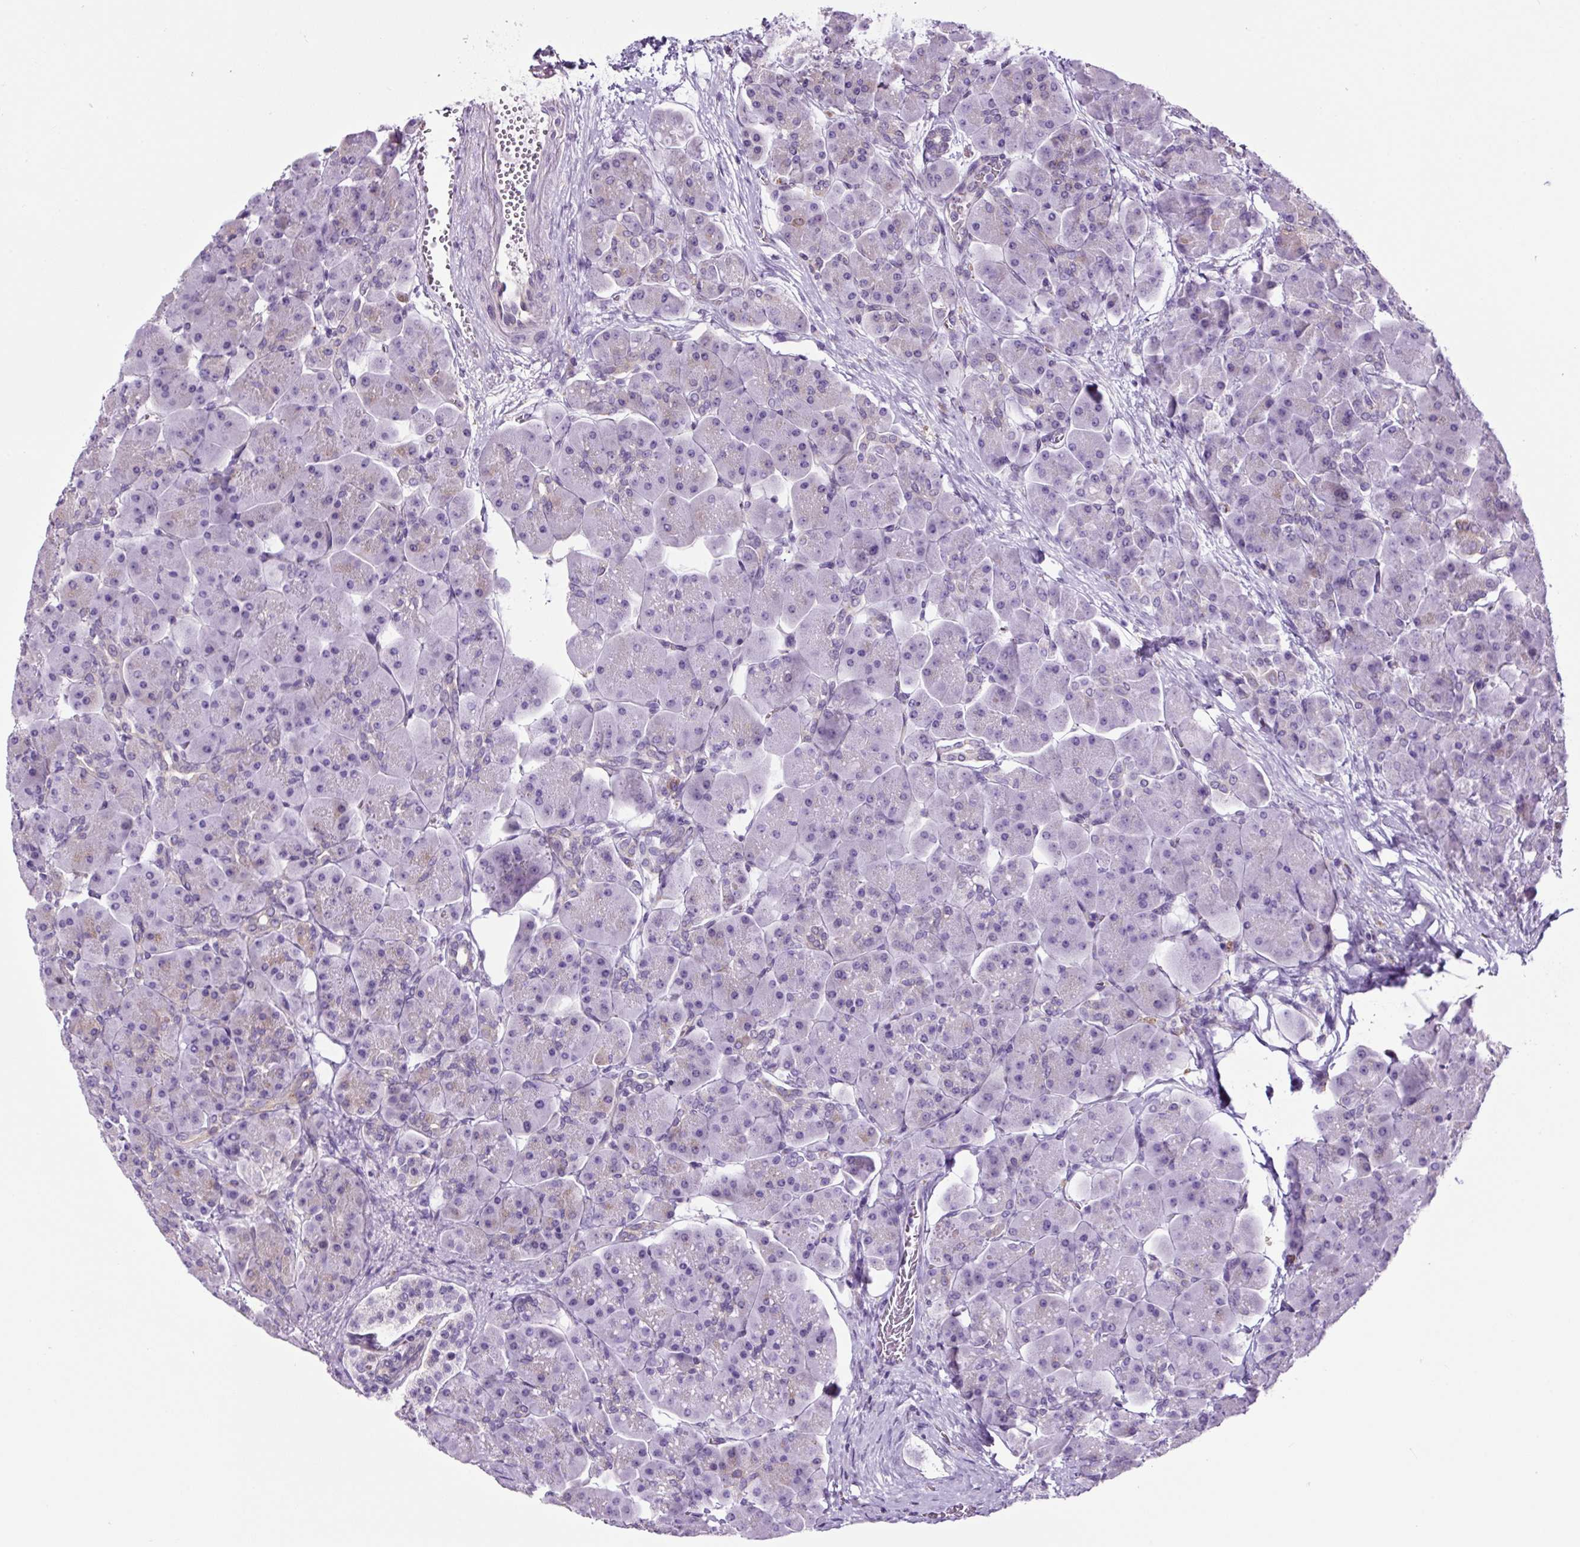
{"staining": {"intensity": "weak", "quantity": "25%-75%", "location": "cytoplasmic/membranous"}, "tissue": "pancreas", "cell_type": "Exocrine glandular cells", "image_type": "normal", "snomed": [{"axis": "morphology", "description": "Normal tissue, NOS"}, {"axis": "topography", "description": "Pancreas"}], "caption": "IHC (DAB (3,3'-diaminobenzidine)) staining of benign pancreas shows weak cytoplasmic/membranous protein staining in approximately 25%-75% of exocrine glandular cells. The staining was performed using DAB (3,3'-diaminobenzidine) to visualize the protein expression in brown, while the nuclei were stained in blue with hematoxylin (Magnification: 20x).", "gene": "GORASP1", "patient": {"sex": "male", "age": 66}}